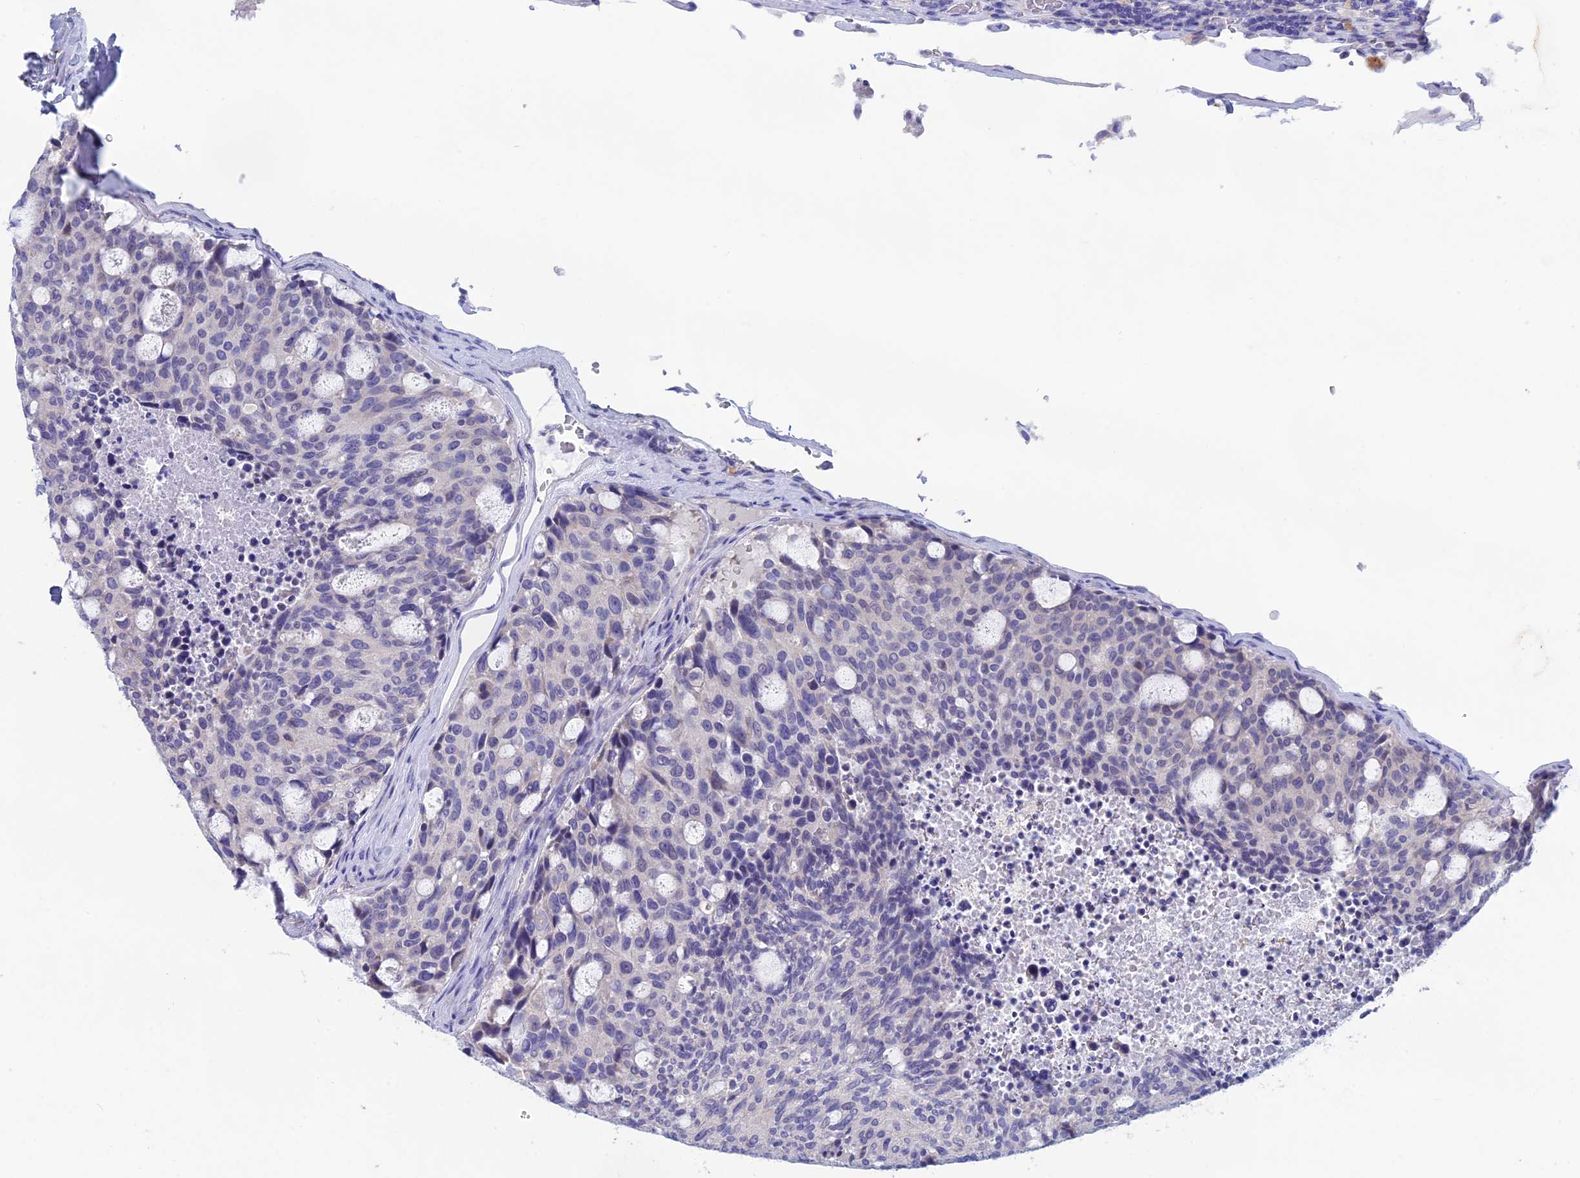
{"staining": {"intensity": "negative", "quantity": "none", "location": "none"}, "tissue": "carcinoid", "cell_type": "Tumor cells", "image_type": "cancer", "snomed": [{"axis": "morphology", "description": "Carcinoid, malignant, NOS"}, {"axis": "topography", "description": "Pancreas"}], "caption": "There is no significant staining in tumor cells of carcinoid. (IHC, brightfield microscopy, high magnification).", "gene": "BTBD19", "patient": {"sex": "female", "age": 54}}